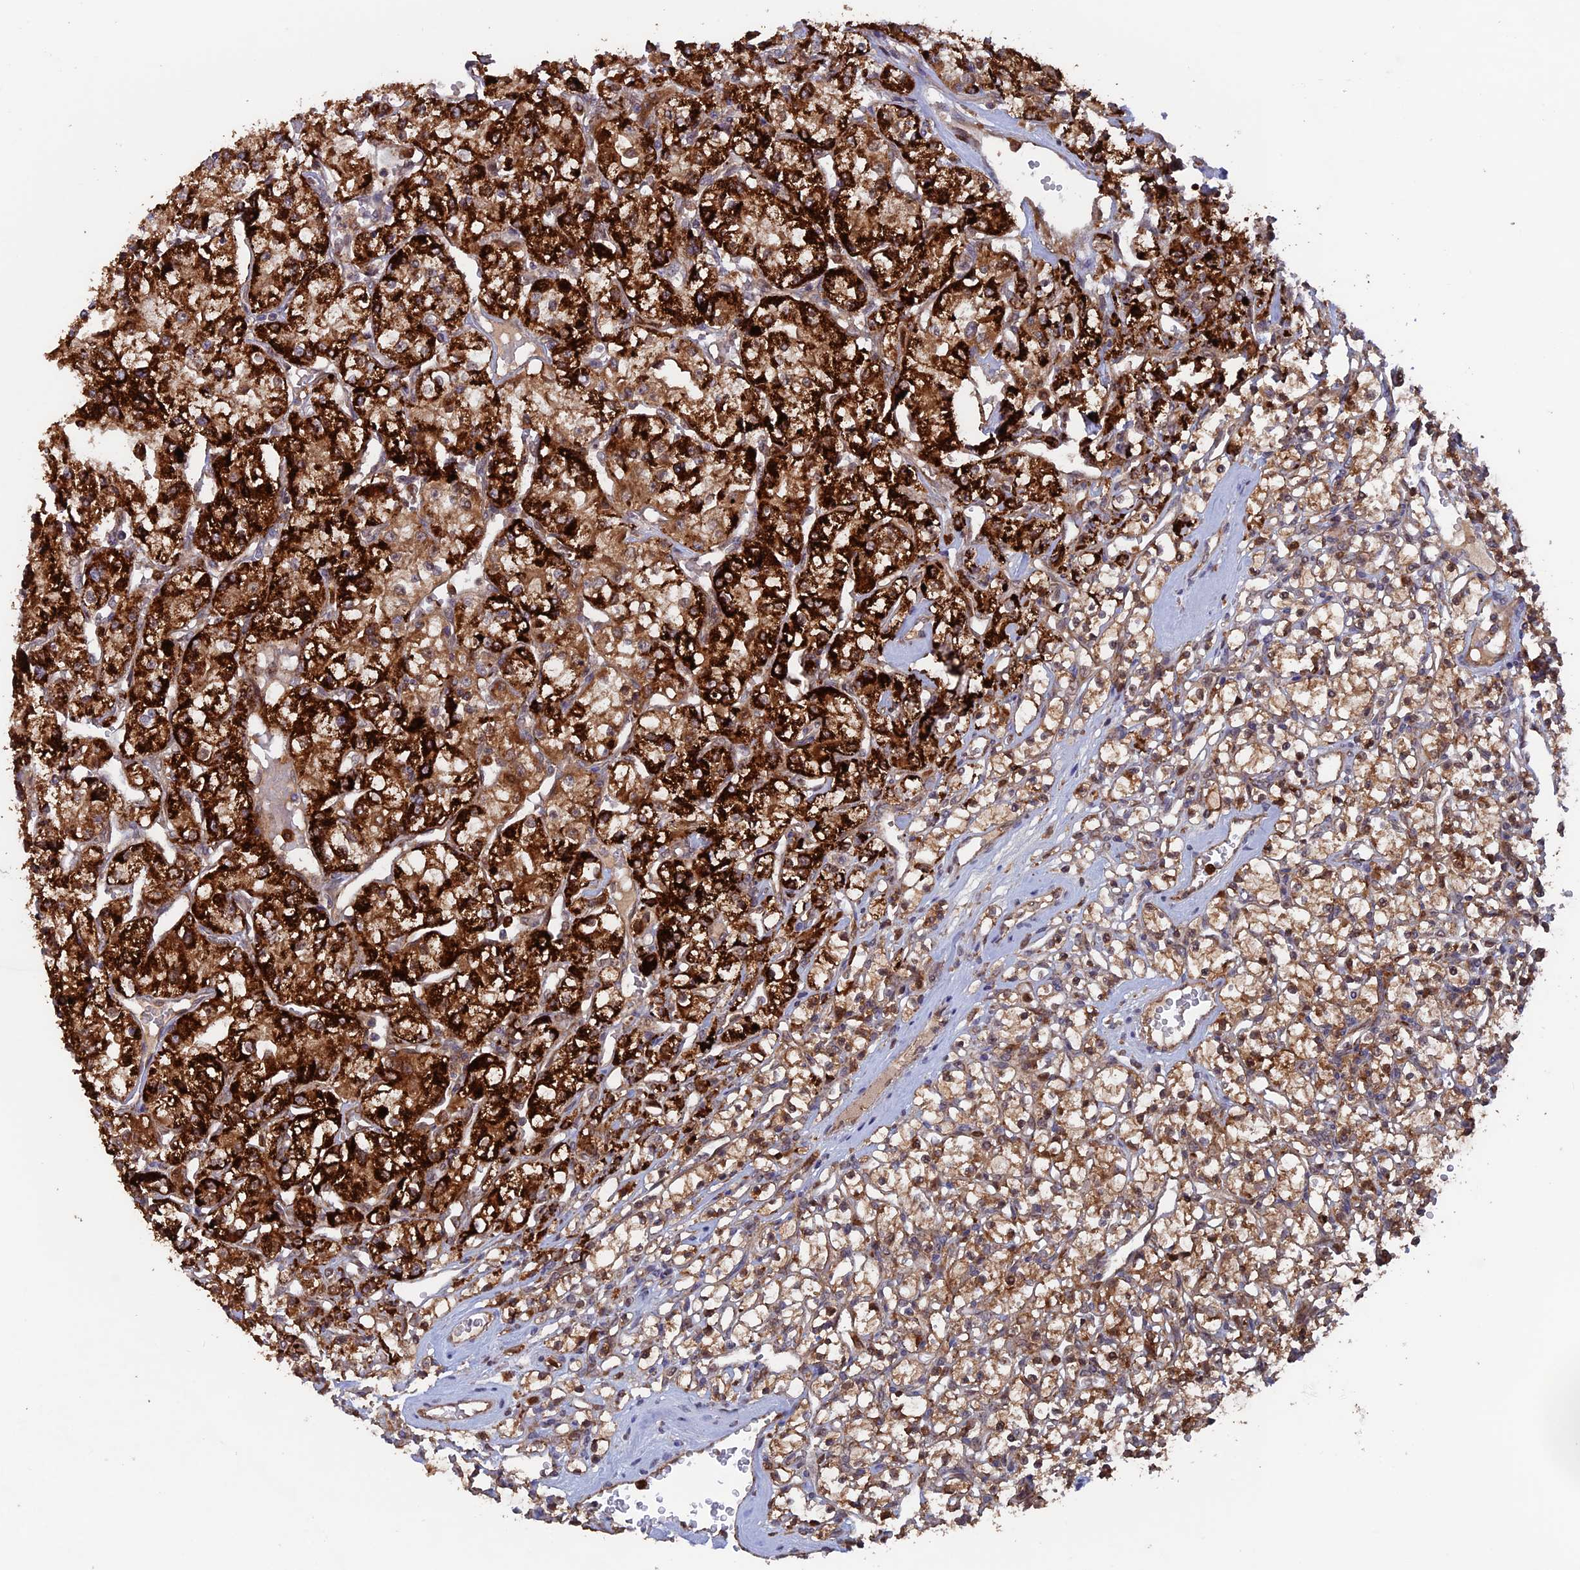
{"staining": {"intensity": "strong", "quantity": "25%-75%", "location": "cytoplasmic/membranous"}, "tissue": "renal cancer", "cell_type": "Tumor cells", "image_type": "cancer", "snomed": [{"axis": "morphology", "description": "Adenocarcinoma, NOS"}, {"axis": "topography", "description": "Kidney"}], "caption": "Immunohistochemistry photomicrograph of neoplastic tissue: renal cancer (adenocarcinoma) stained using immunohistochemistry displays high levels of strong protein expression localized specifically in the cytoplasmic/membranous of tumor cells, appearing as a cytoplasmic/membranous brown color.", "gene": "DTYMK", "patient": {"sex": "female", "age": 59}}